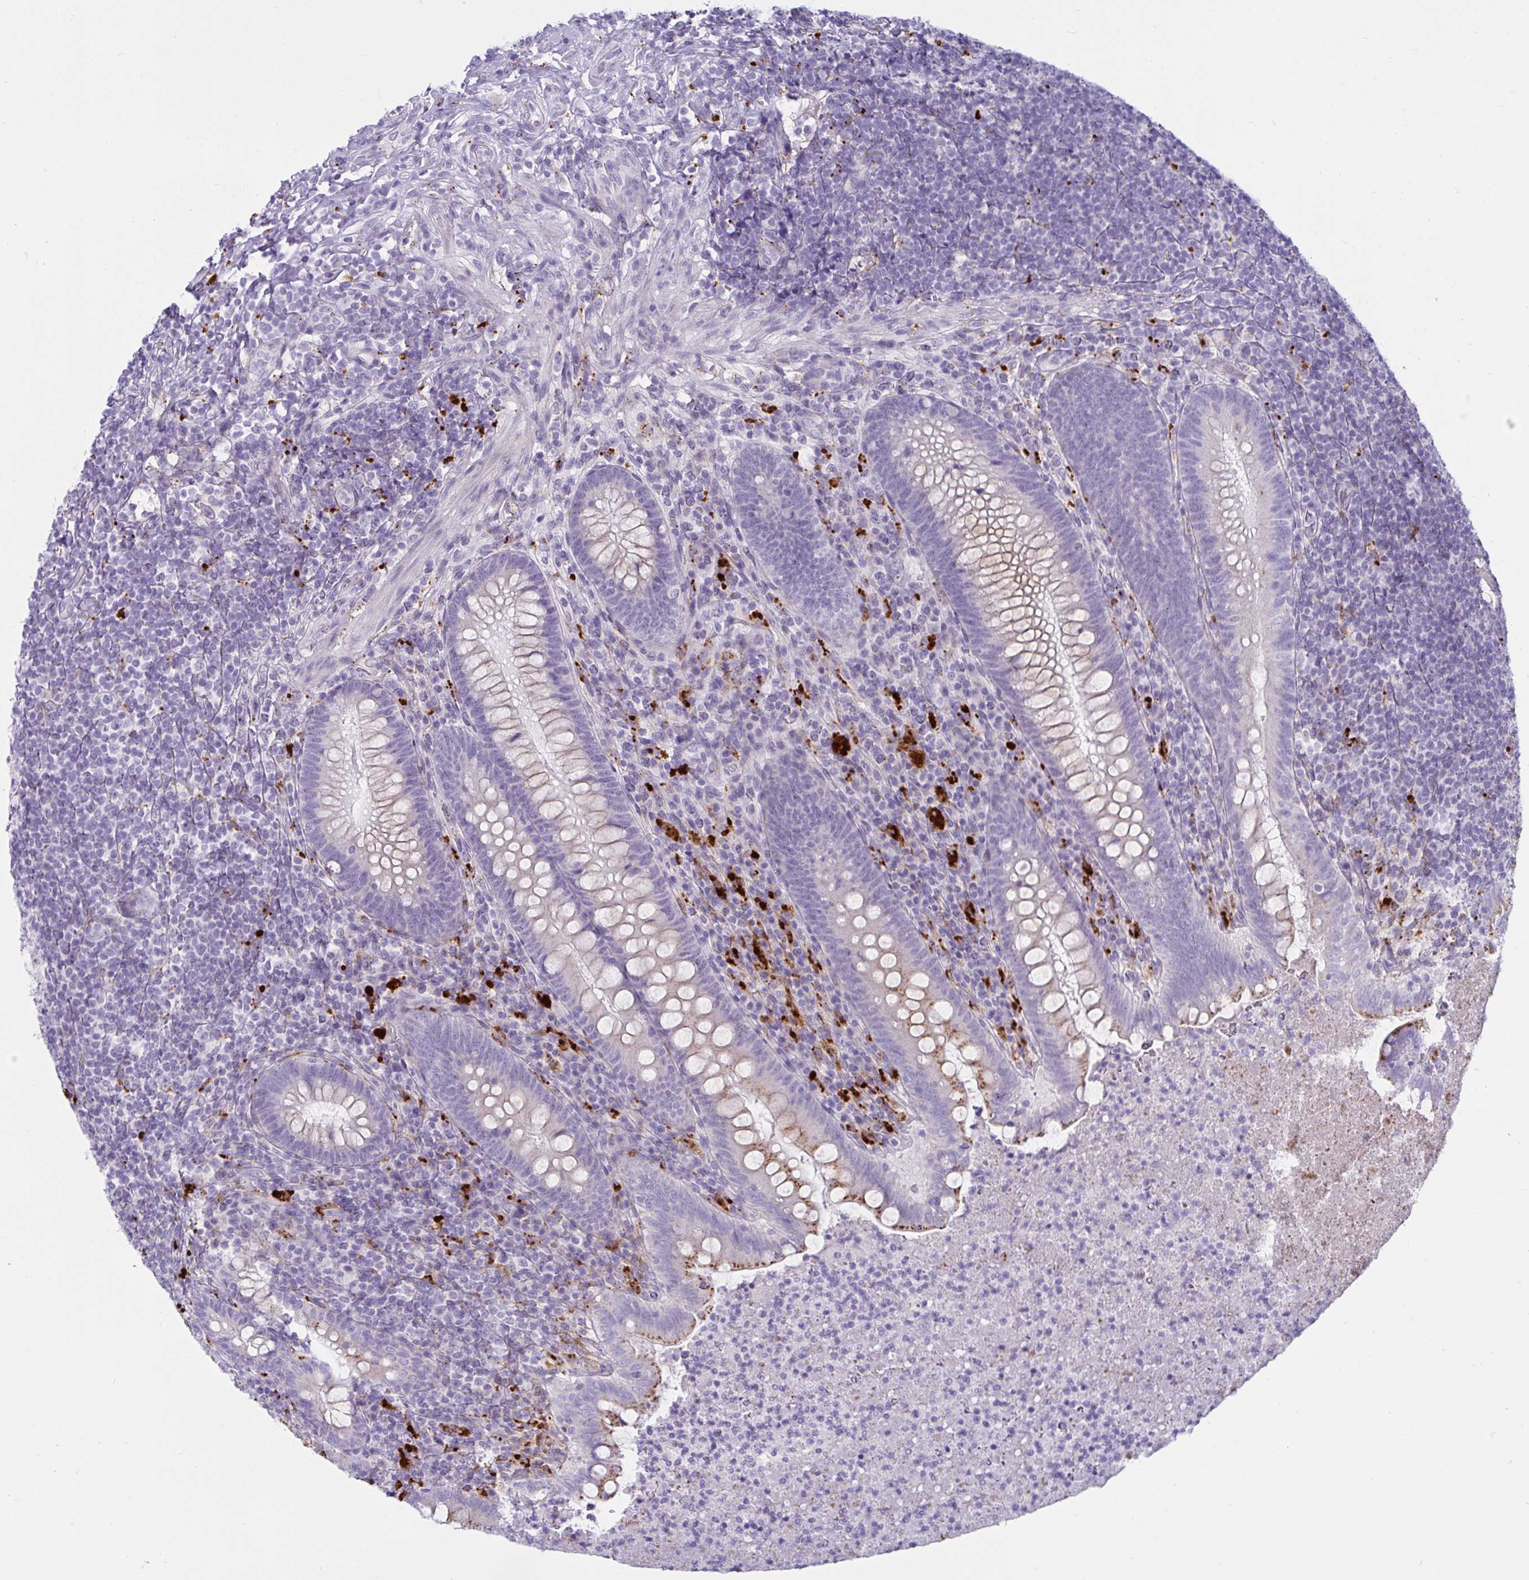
{"staining": {"intensity": "negative", "quantity": "none", "location": "none"}, "tissue": "appendix", "cell_type": "Glandular cells", "image_type": "normal", "snomed": [{"axis": "morphology", "description": "Normal tissue, NOS"}, {"axis": "topography", "description": "Appendix"}], "caption": "Immunohistochemistry (IHC) micrograph of normal human appendix stained for a protein (brown), which demonstrates no staining in glandular cells.", "gene": "CTSZ", "patient": {"sex": "male", "age": 47}}